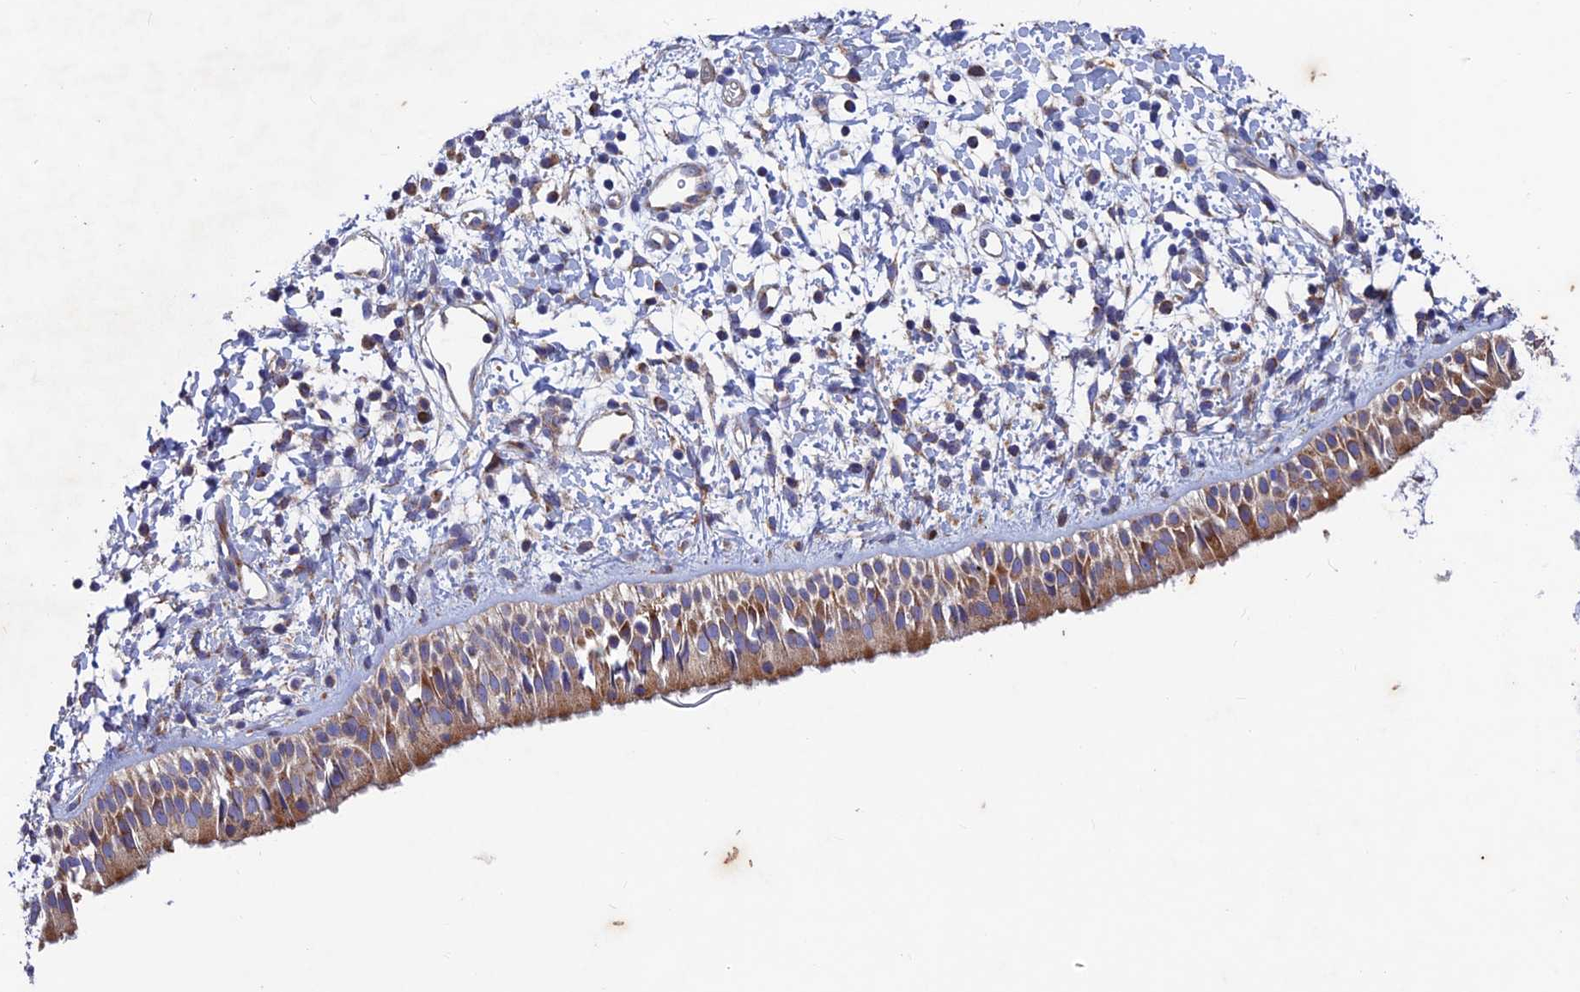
{"staining": {"intensity": "moderate", "quantity": ">75%", "location": "cytoplasmic/membranous"}, "tissue": "nasopharynx", "cell_type": "Respiratory epithelial cells", "image_type": "normal", "snomed": [{"axis": "morphology", "description": "Normal tissue, NOS"}, {"axis": "topography", "description": "Nasopharynx"}], "caption": "Immunohistochemical staining of benign human nasopharynx exhibits moderate cytoplasmic/membranous protein staining in about >75% of respiratory epithelial cells. The staining was performed using DAB (3,3'-diaminobenzidine), with brown indicating positive protein expression. Nuclei are stained blue with hematoxylin.", "gene": "AP4S1", "patient": {"sex": "male", "age": 22}}